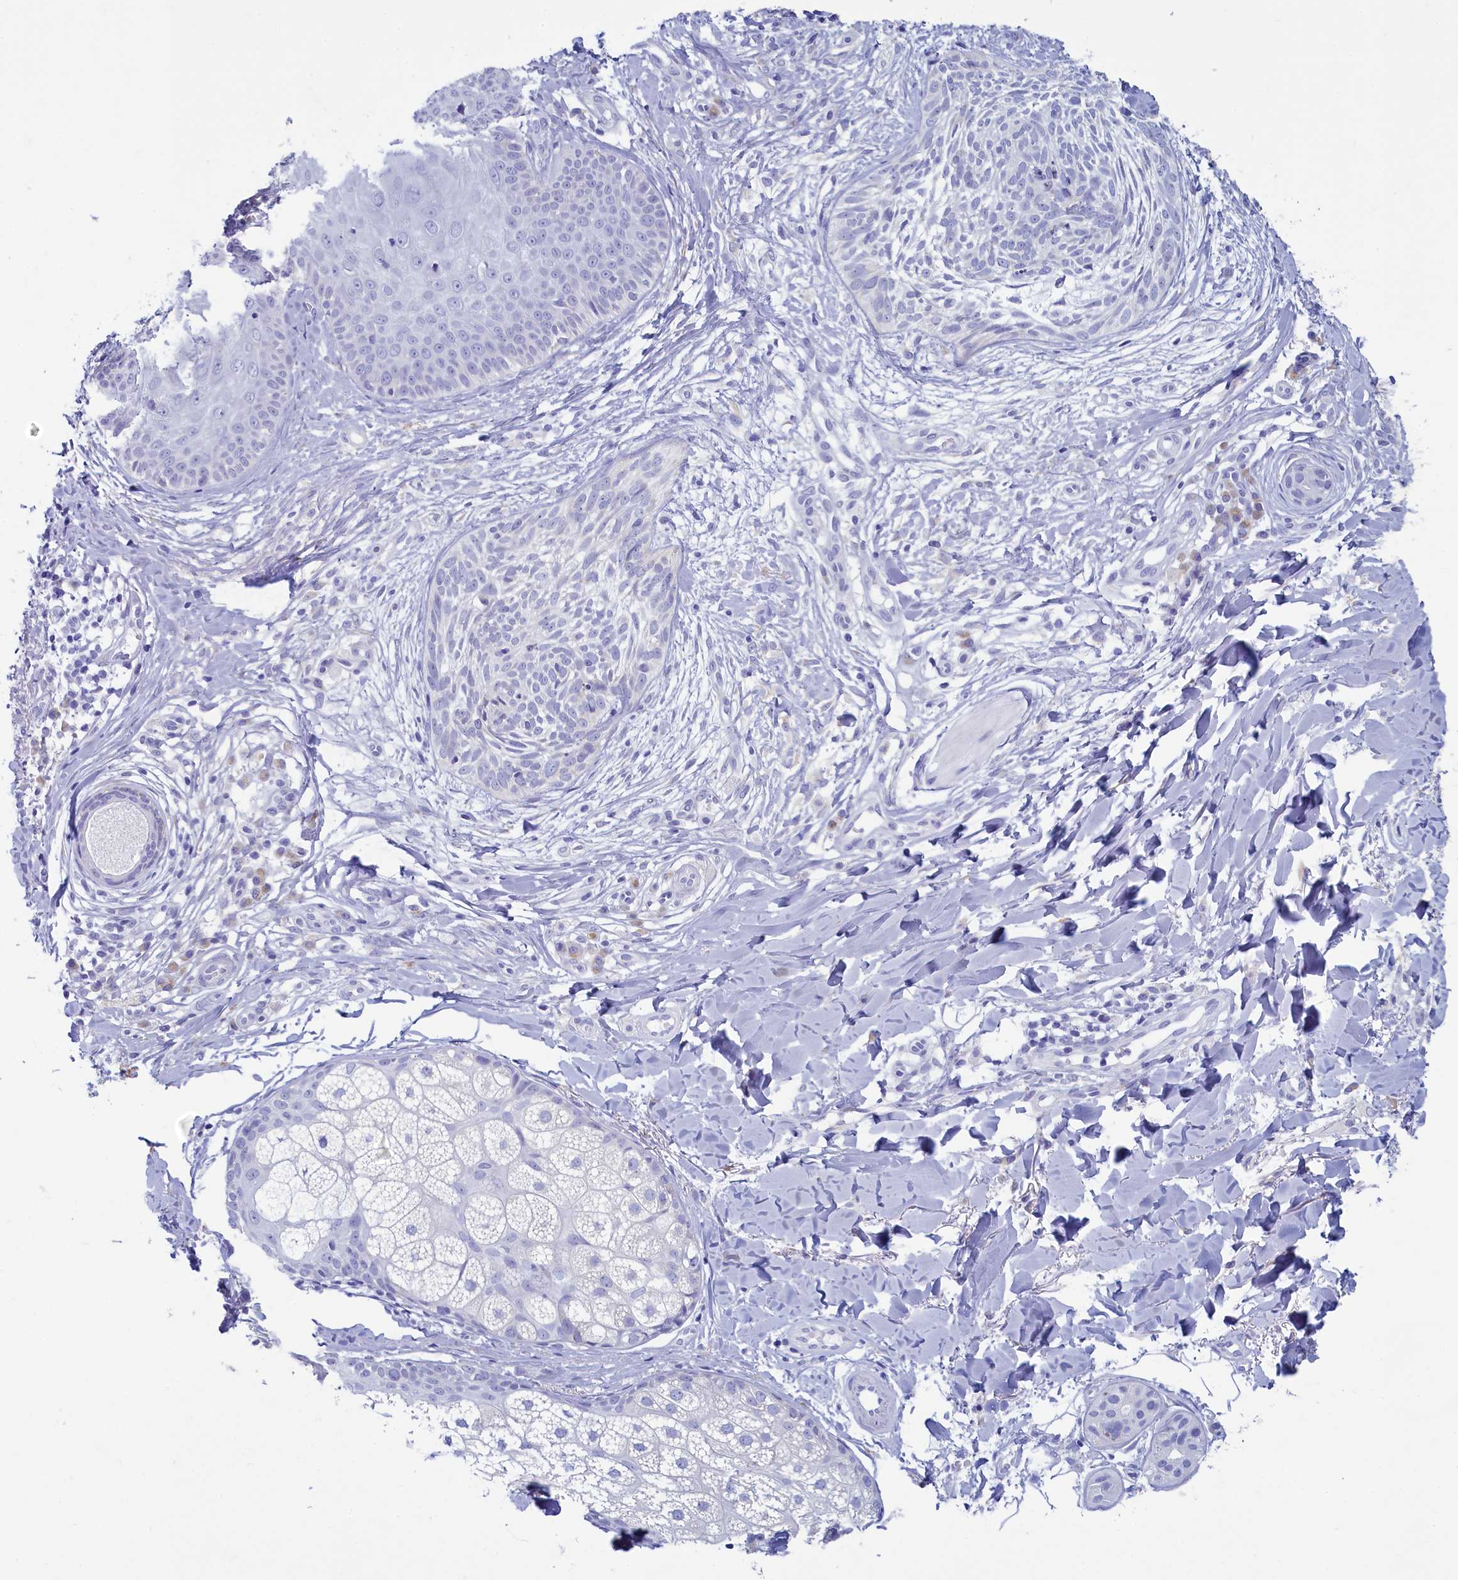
{"staining": {"intensity": "negative", "quantity": "none", "location": "none"}, "tissue": "skin cancer", "cell_type": "Tumor cells", "image_type": "cancer", "snomed": [{"axis": "morphology", "description": "Basal cell carcinoma"}, {"axis": "topography", "description": "Skin"}], "caption": "High magnification brightfield microscopy of skin basal cell carcinoma stained with DAB (3,3'-diaminobenzidine) (brown) and counterstained with hematoxylin (blue): tumor cells show no significant staining. Brightfield microscopy of IHC stained with DAB (brown) and hematoxylin (blue), captured at high magnification.", "gene": "SKA3", "patient": {"sex": "female", "age": 61}}